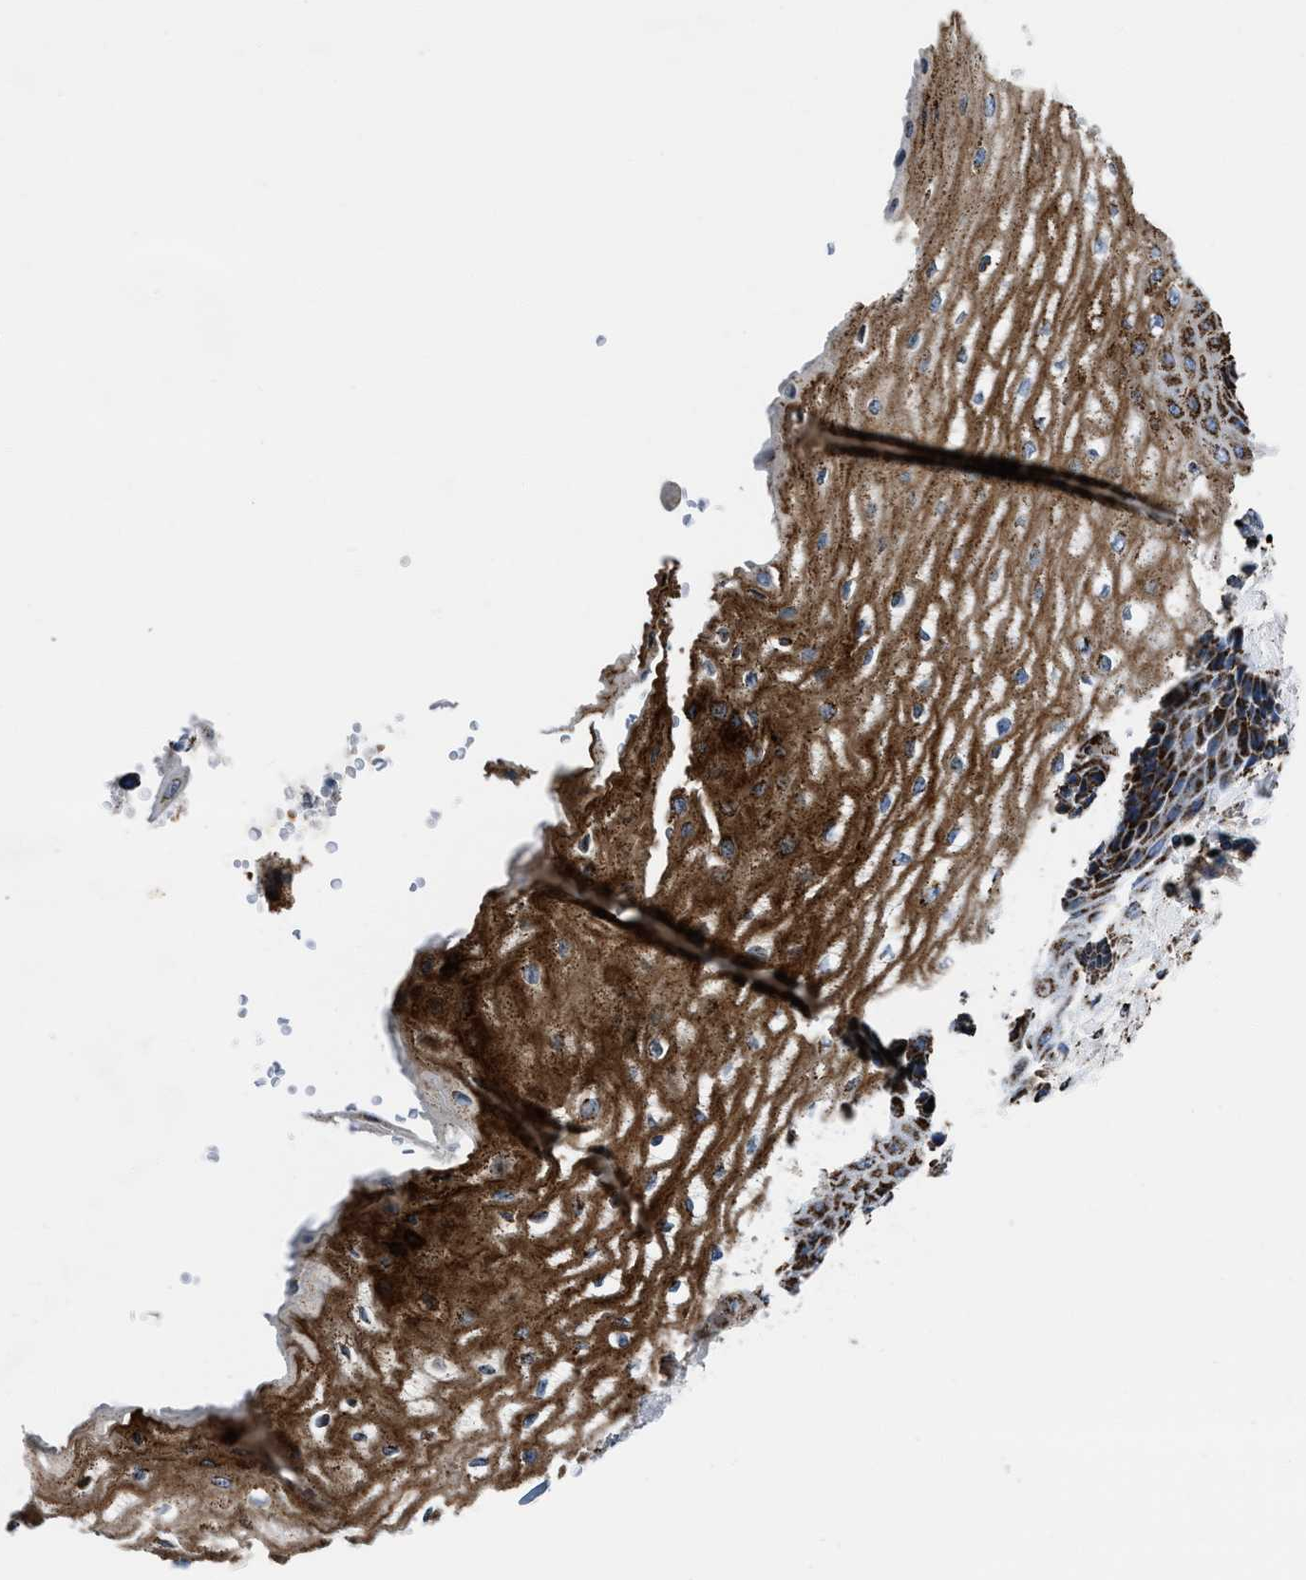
{"staining": {"intensity": "strong", "quantity": ">75%", "location": "cytoplasmic/membranous"}, "tissue": "esophagus", "cell_type": "Squamous epithelial cells", "image_type": "normal", "snomed": [{"axis": "morphology", "description": "Normal tissue, NOS"}, {"axis": "topography", "description": "Esophagus"}], "caption": "A histopathology image of esophagus stained for a protein reveals strong cytoplasmic/membranous brown staining in squamous epithelial cells. Using DAB (brown) and hematoxylin (blue) stains, captured at high magnification using brightfield microscopy.", "gene": "NSD3", "patient": {"sex": "male", "age": 54}}